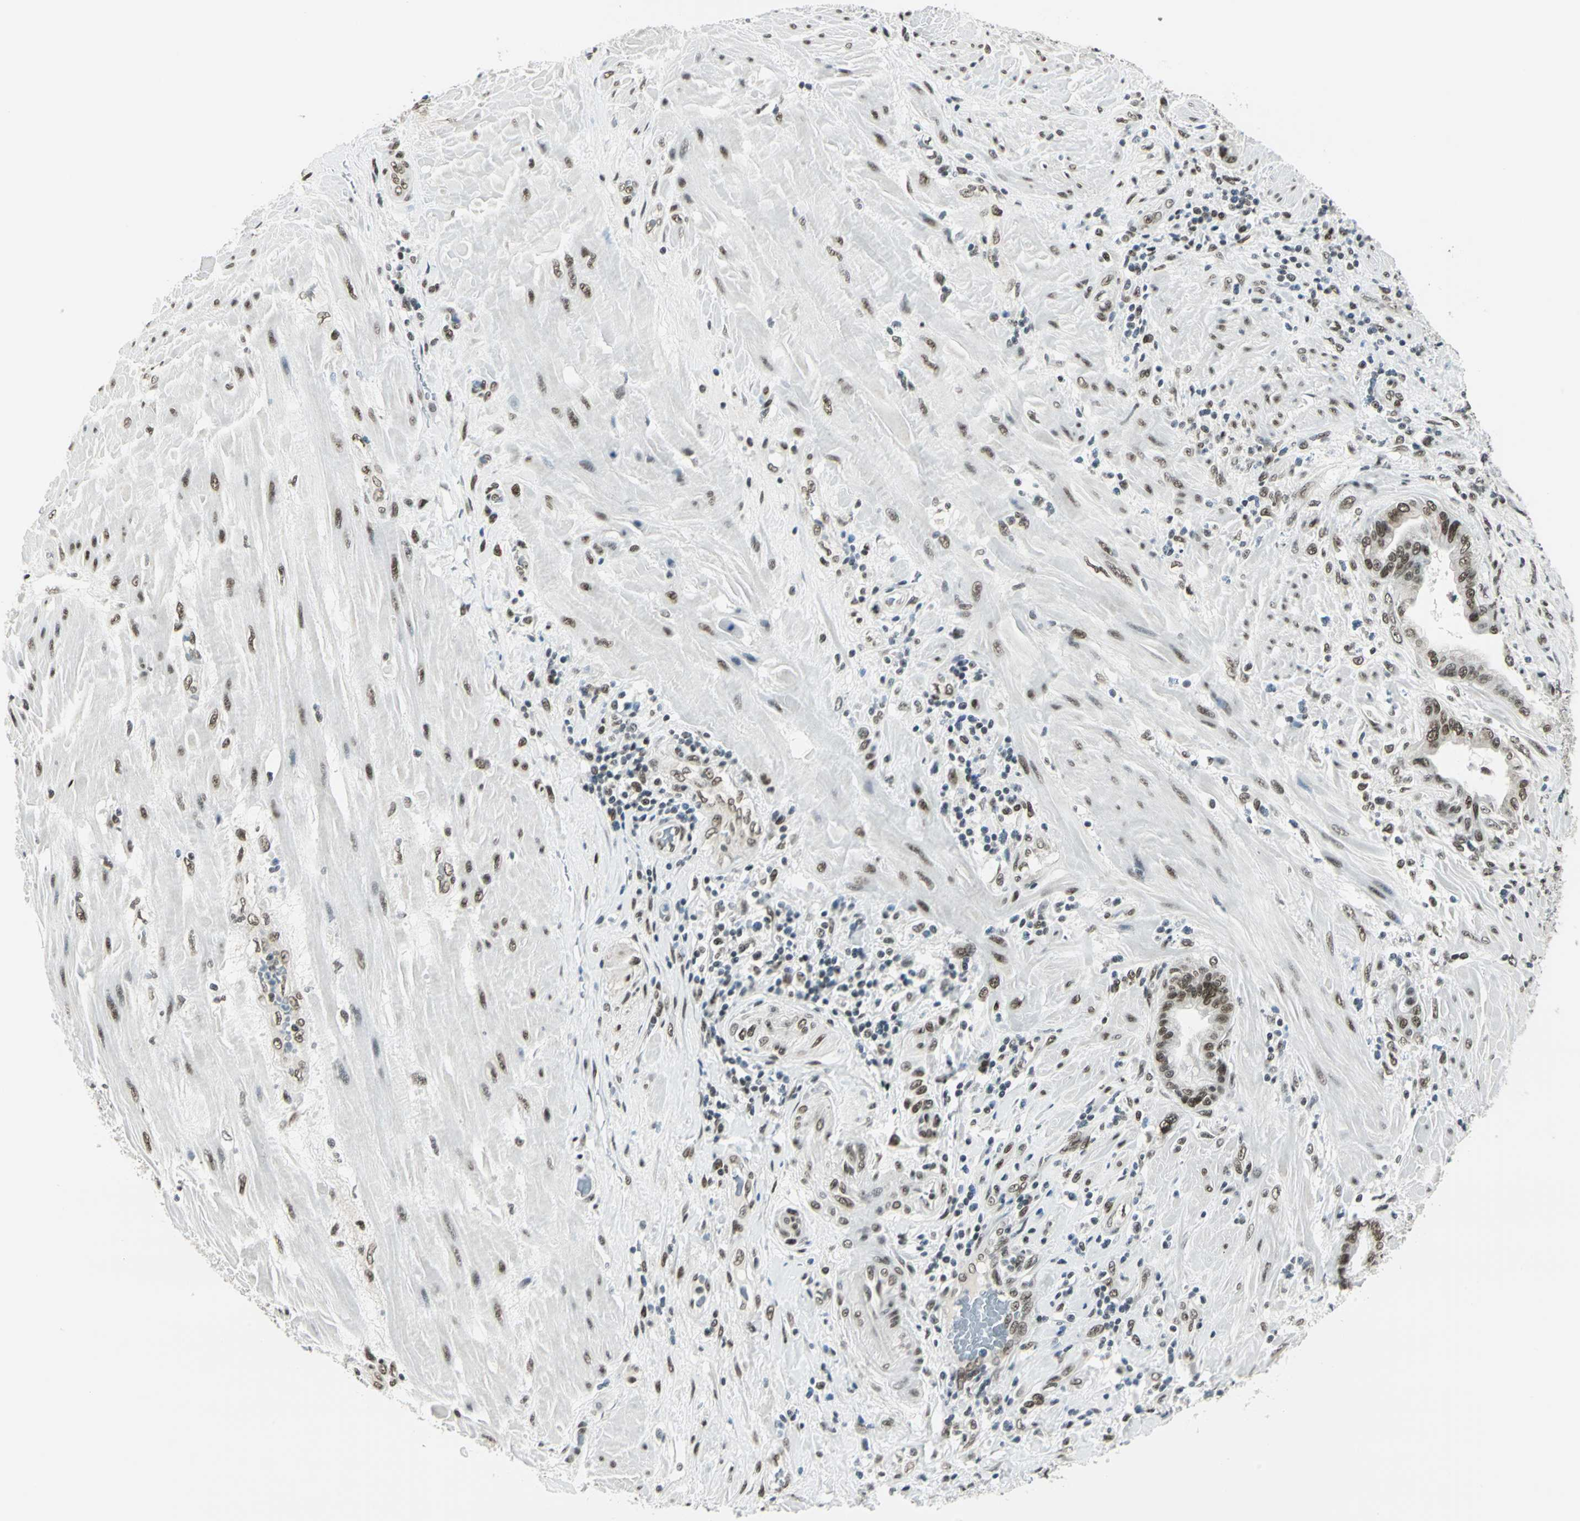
{"staining": {"intensity": "moderate", "quantity": ">75%", "location": "nuclear"}, "tissue": "pancreatic cancer", "cell_type": "Tumor cells", "image_type": "cancer", "snomed": [{"axis": "morphology", "description": "Adenocarcinoma, NOS"}, {"axis": "topography", "description": "Pancreas"}], "caption": "Immunohistochemistry staining of pancreatic cancer, which exhibits medium levels of moderate nuclear expression in about >75% of tumor cells indicating moderate nuclear protein staining. The staining was performed using DAB (3,3'-diaminobenzidine) (brown) for protein detection and nuclei were counterstained in hematoxylin (blue).", "gene": "ADNP", "patient": {"sex": "female", "age": 64}}